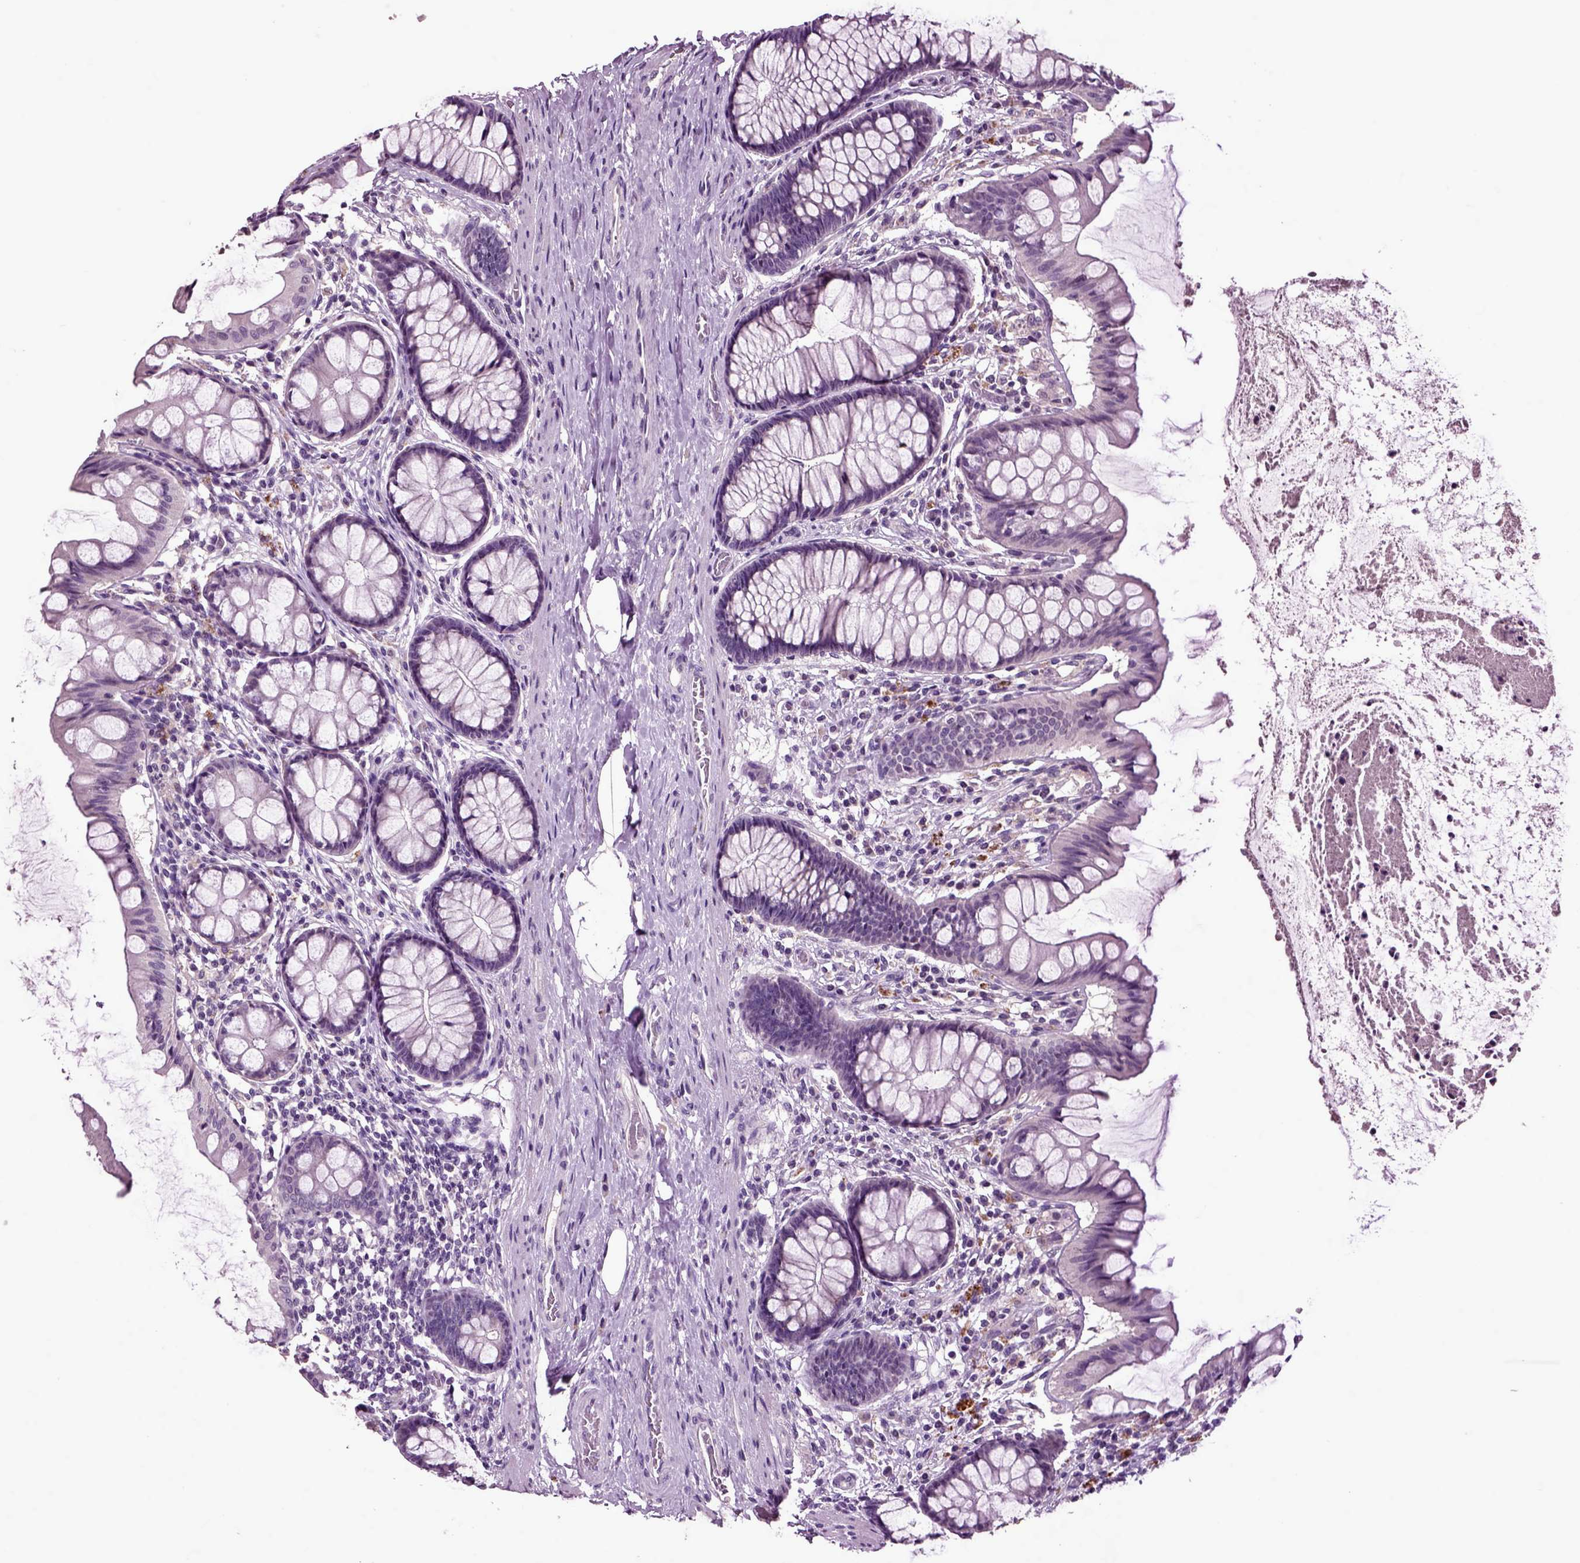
{"staining": {"intensity": "negative", "quantity": "none", "location": "none"}, "tissue": "colon", "cell_type": "Endothelial cells", "image_type": "normal", "snomed": [{"axis": "morphology", "description": "Normal tissue, NOS"}, {"axis": "topography", "description": "Colon"}], "caption": "This is a micrograph of IHC staining of normal colon, which shows no expression in endothelial cells. (Stains: DAB (3,3'-diaminobenzidine) IHC with hematoxylin counter stain, Microscopy: brightfield microscopy at high magnification).", "gene": "CRHR1", "patient": {"sex": "female", "age": 65}}